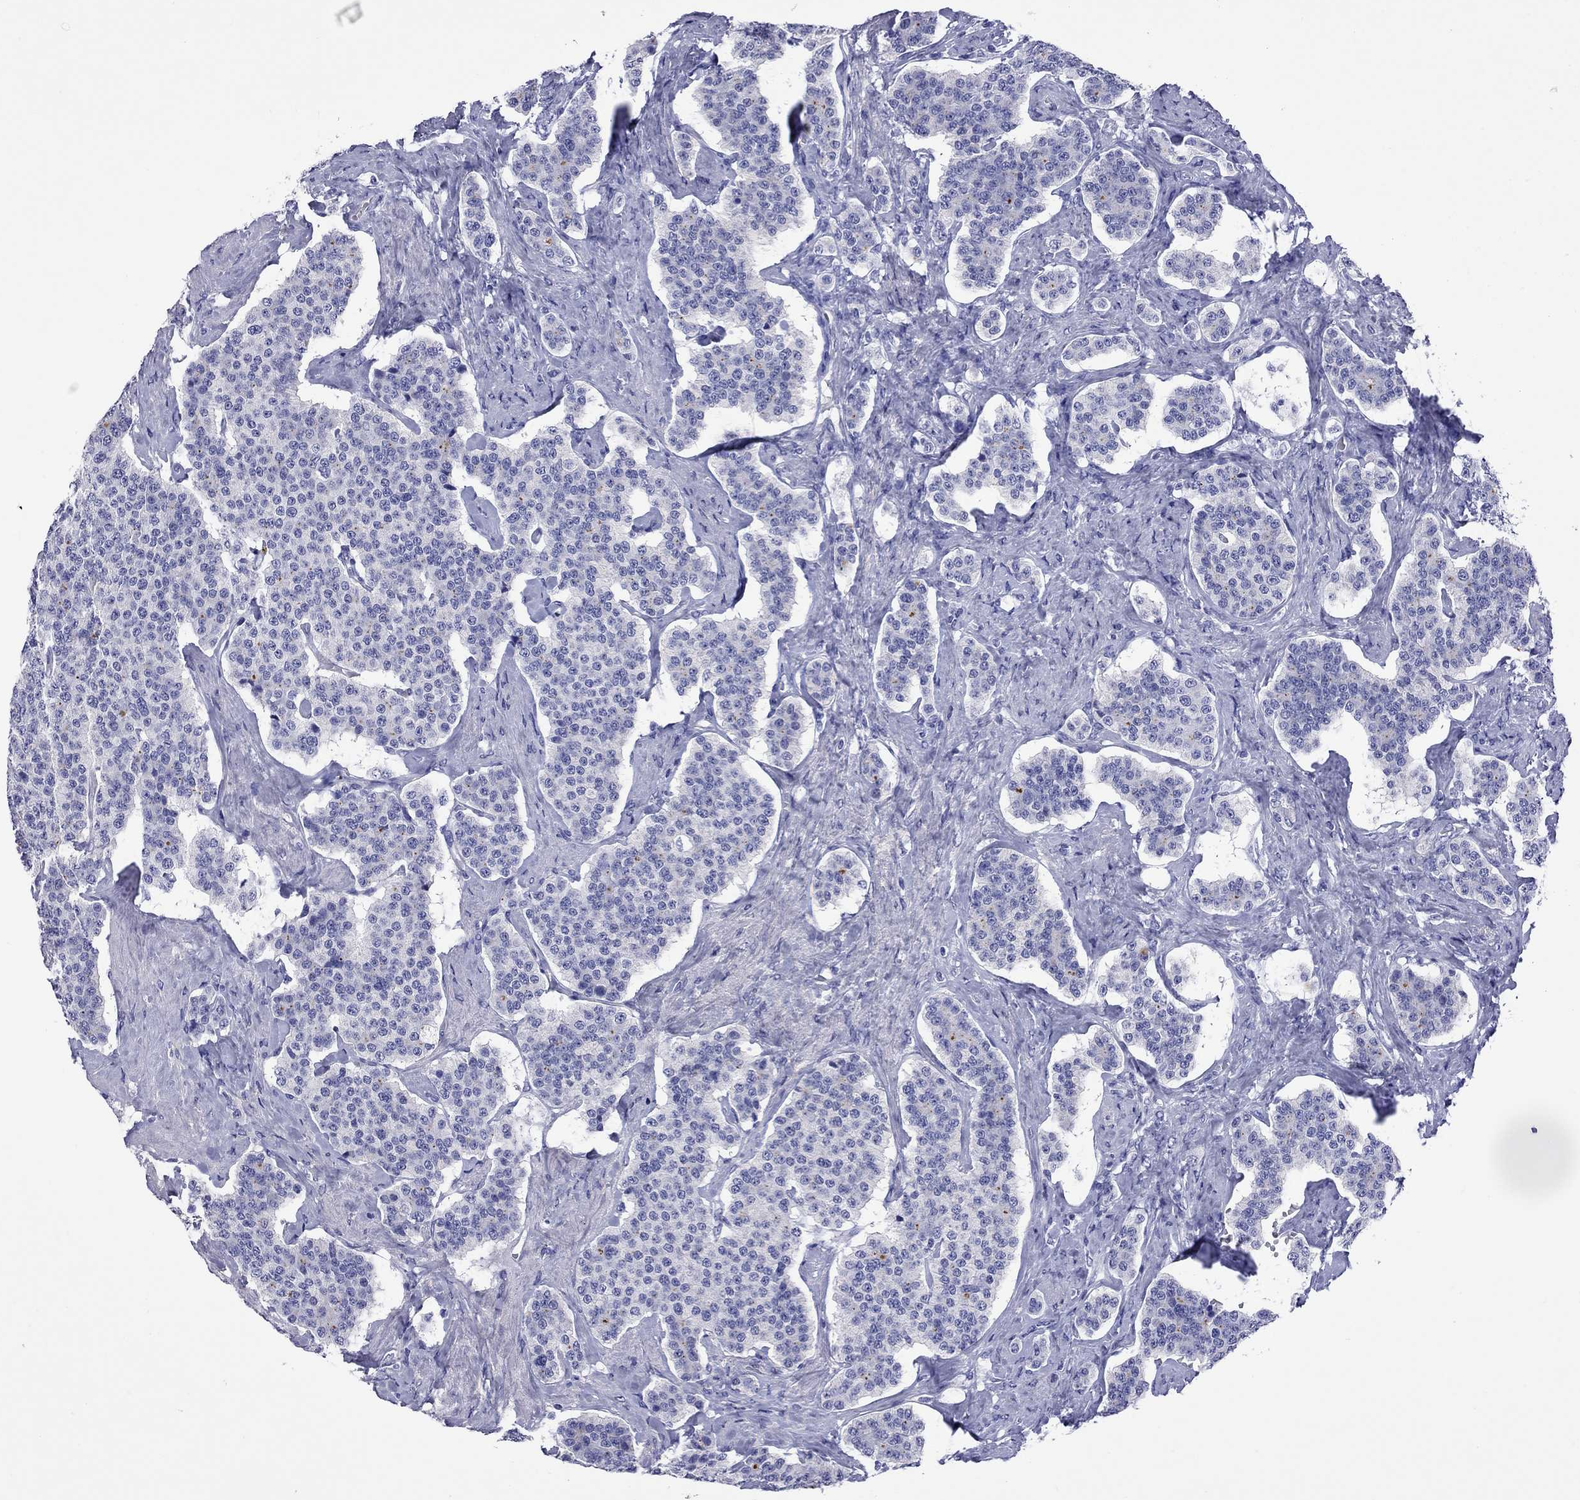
{"staining": {"intensity": "negative", "quantity": "none", "location": "none"}, "tissue": "carcinoid", "cell_type": "Tumor cells", "image_type": "cancer", "snomed": [{"axis": "morphology", "description": "Carcinoid, malignant, NOS"}, {"axis": "topography", "description": "Small intestine"}], "caption": "There is no significant positivity in tumor cells of carcinoid. (DAB immunohistochemistry (IHC), high magnification).", "gene": "KIAA2012", "patient": {"sex": "female", "age": 58}}